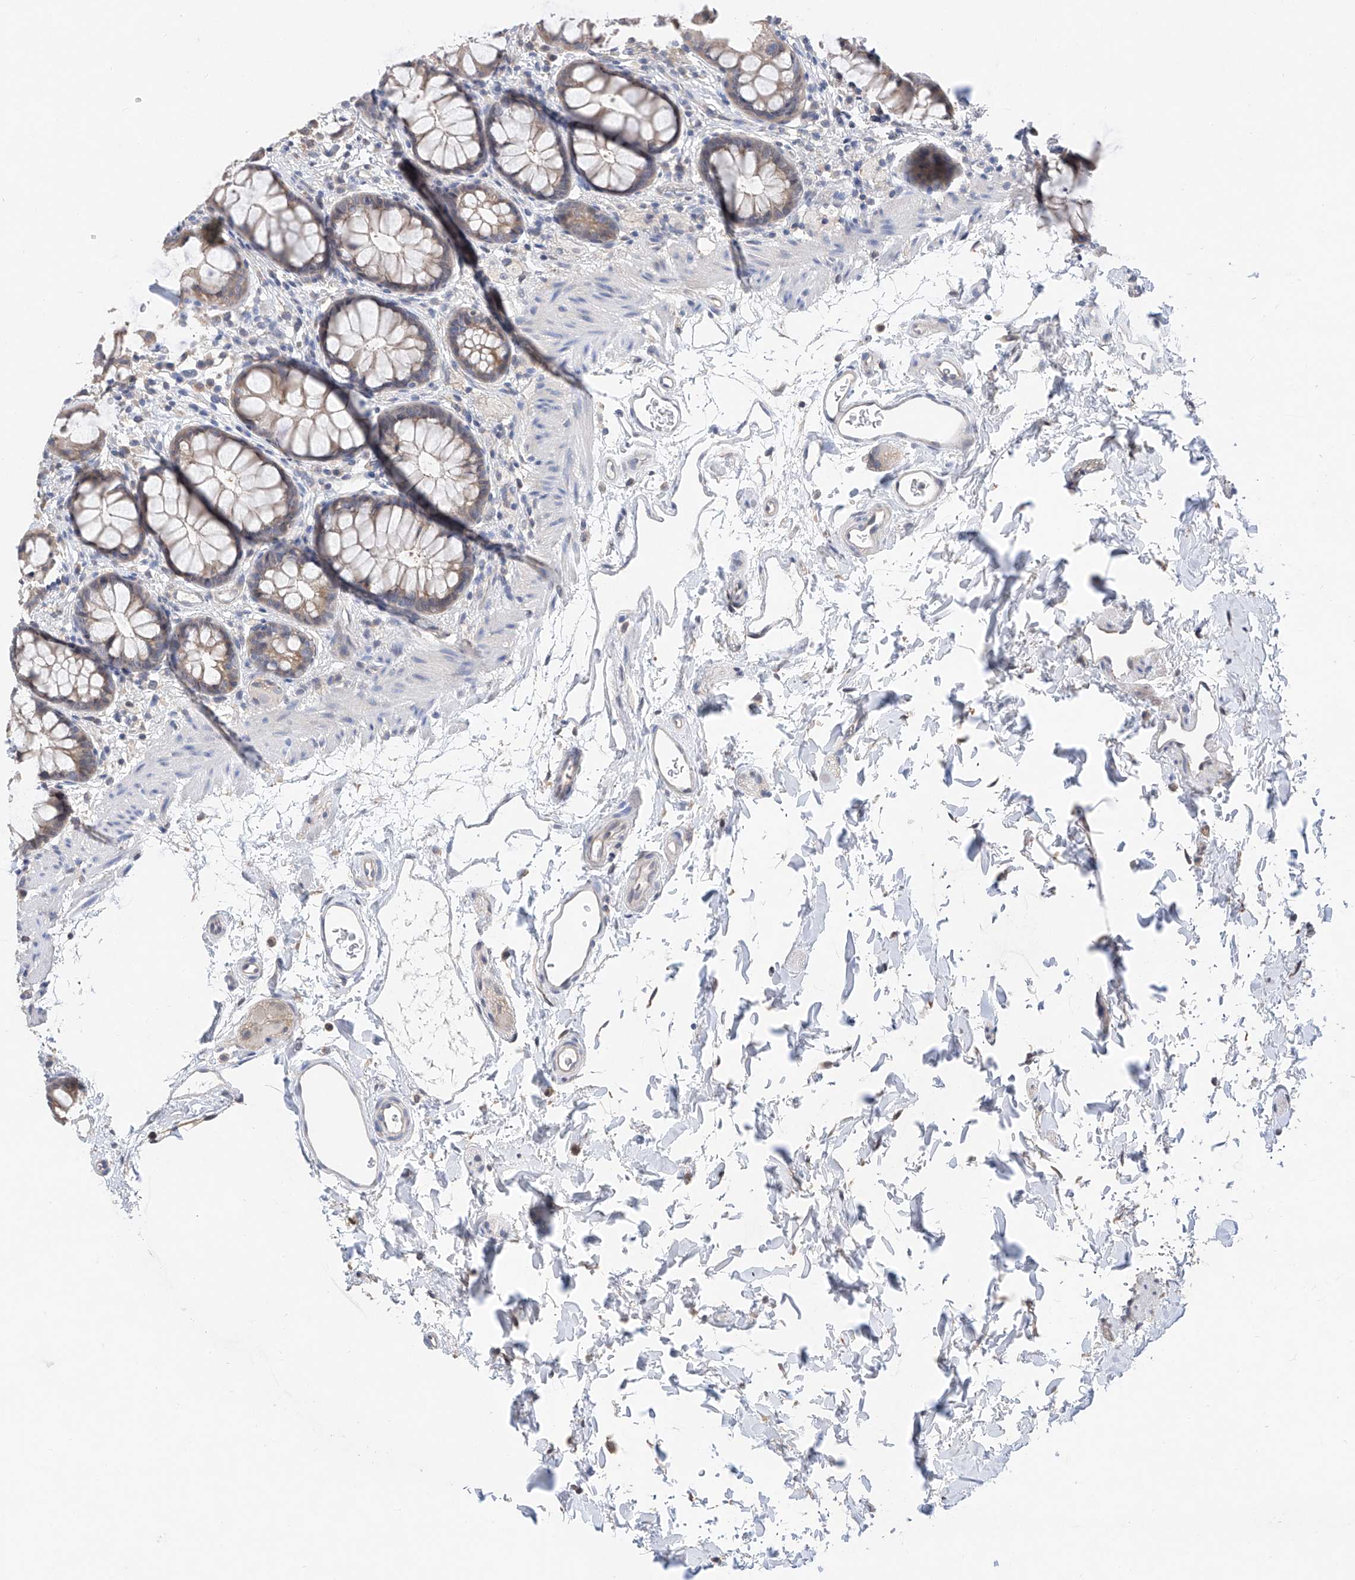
{"staining": {"intensity": "weak", "quantity": ">75%", "location": "cytoplasmic/membranous"}, "tissue": "rectum", "cell_type": "Glandular cells", "image_type": "normal", "snomed": [{"axis": "morphology", "description": "Normal tissue, NOS"}, {"axis": "topography", "description": "Rectum"}], "caption": "Weak cytoplasmic/membranous staining is appreciated in about >75% of glandular cells in normal rectum. The staining was performed using DAB (3,3'-diaminobenzidine) to visualize the protein expression in brown, while the nuclei were stained in blue with hematoxylin (Magnification: 20x).", "gene": "FUCA2", "patient": {"sex": "female", "age": 65}}